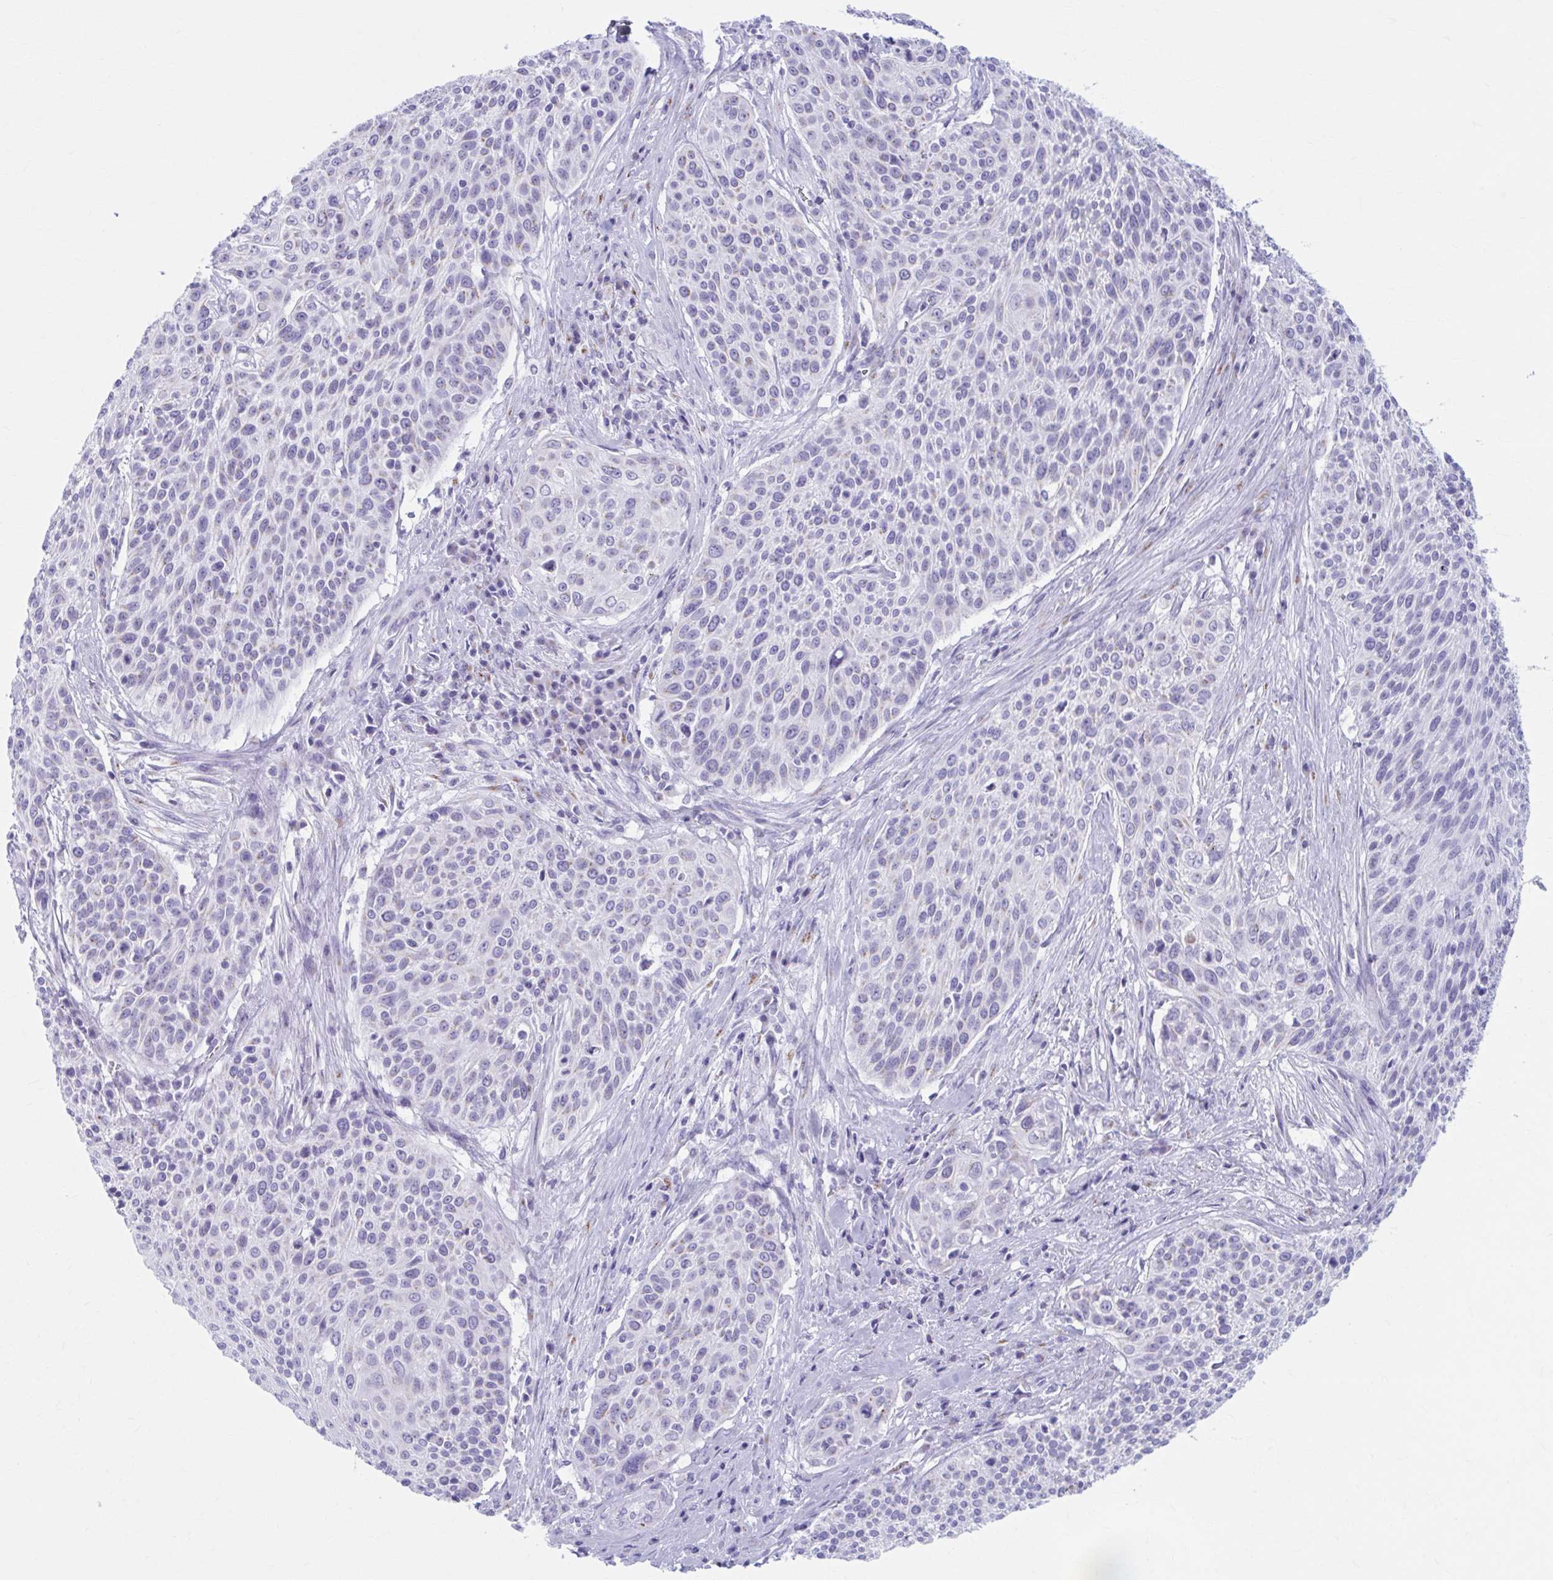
{"staining": {"intensity": "negative", "quantity": "none", "location": "none"}, "tissue": "cervical cancer", "cell_type": "Tumor cells", "image_type": "cancer", "snomed": [{"axis": "morphology", "description": "Squamous cell carcinoma, NOS"}, {"axis": "topography", "description": "Cervix"}], "caption": "A micrograph of squamous cell carcinoma (cervical) stained for a protein reveals no brown staining in tumor cells.", "gene": "KCNE2", "patient": {"sex": "female", "age": 31}}